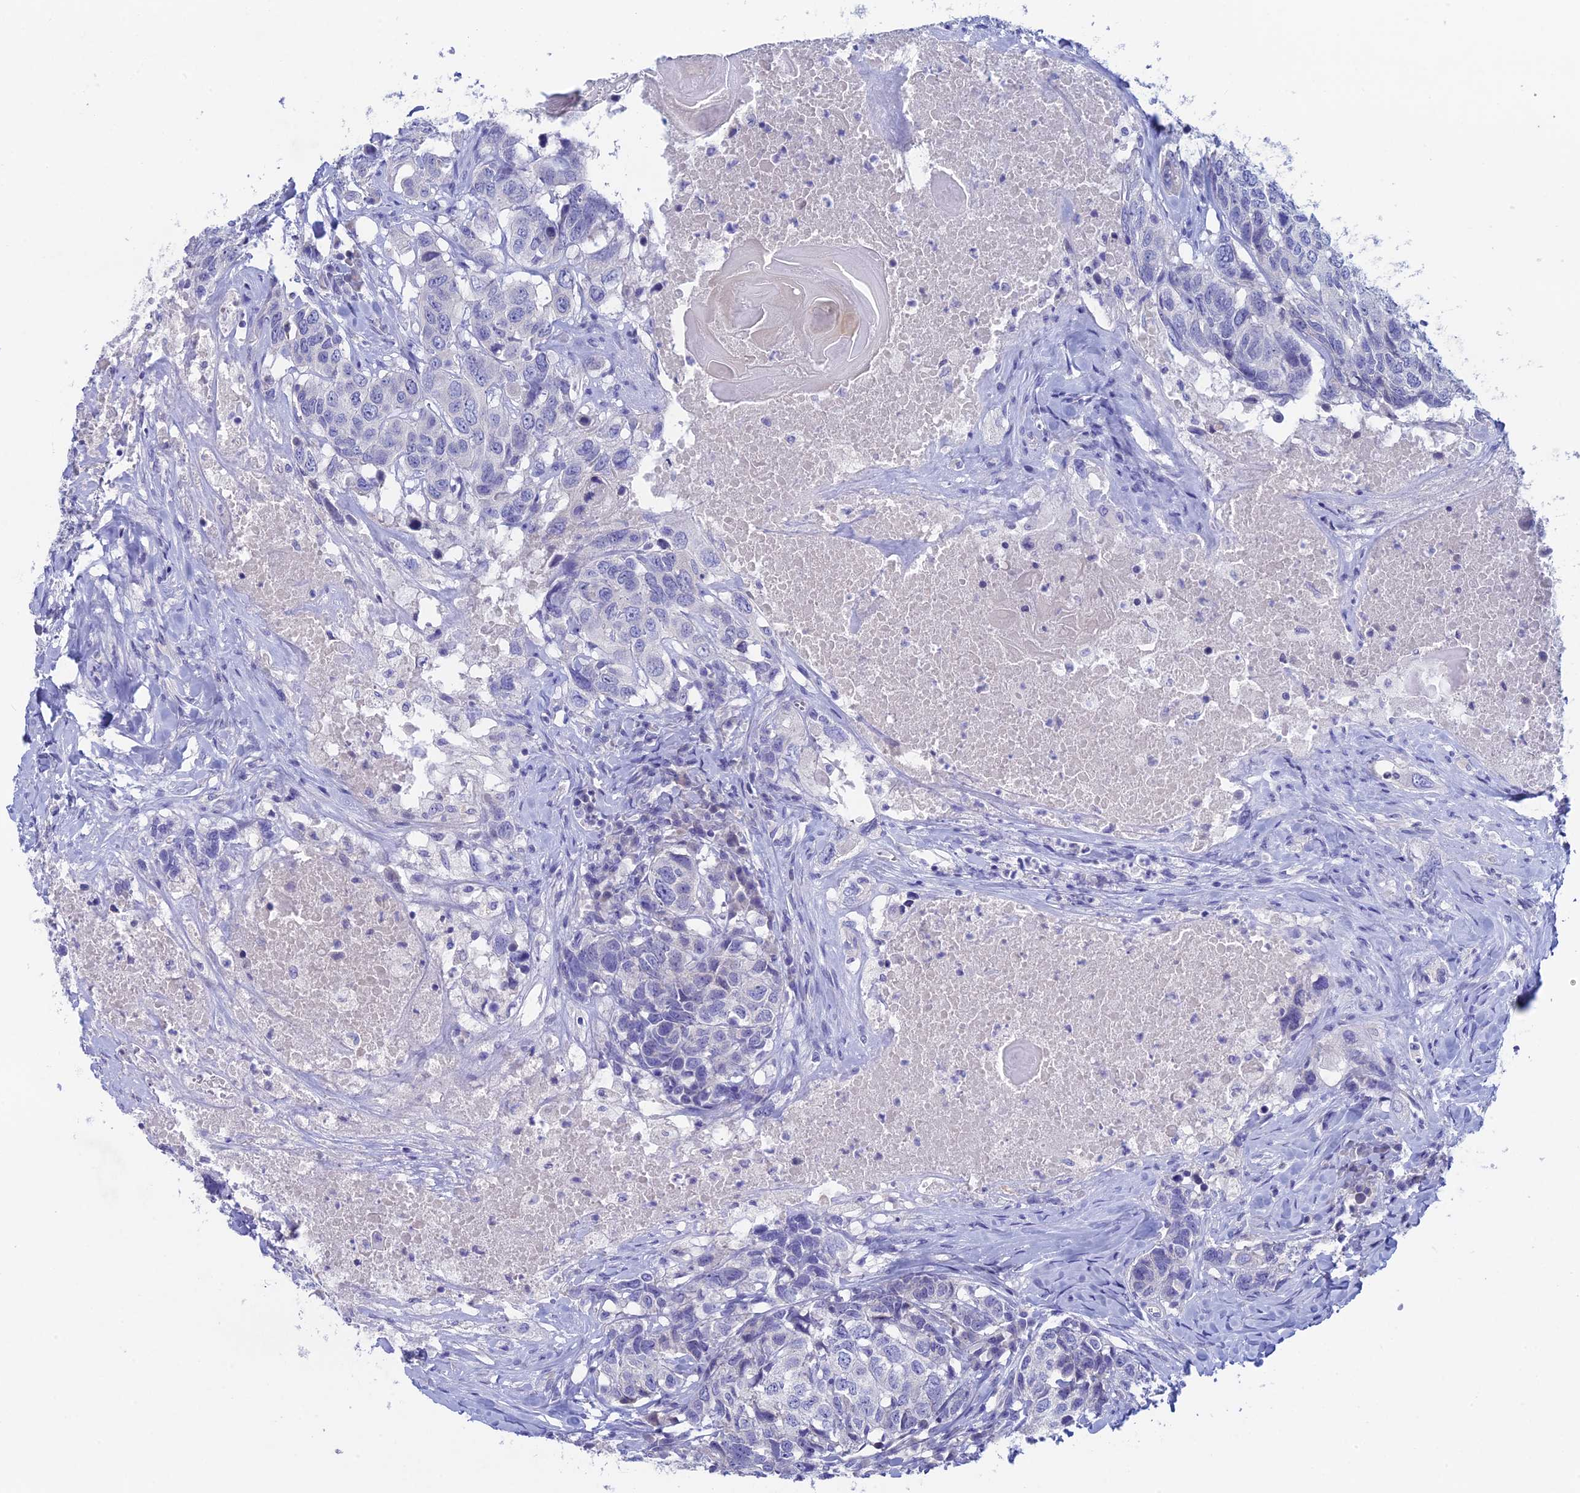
{"staining": {"intensity": "negative", "quantity": "none", "location": "none"}, "tissue": "head and neck cancer", "cell_type": "Tumor cells", "image_type": "cancer", "snomed": [{"axis": "morphology", "description": "Squamous cell carcinoma, NOS"}, {"axis": "topography", "description": "Head-Neck"}], "caption": "This is an immunohistochemistry micrograph of human head and neck cancer. There is no expression in tumor cells.", "gene": "BTBD19", "patient": {"sex": "male", "age": 66}}